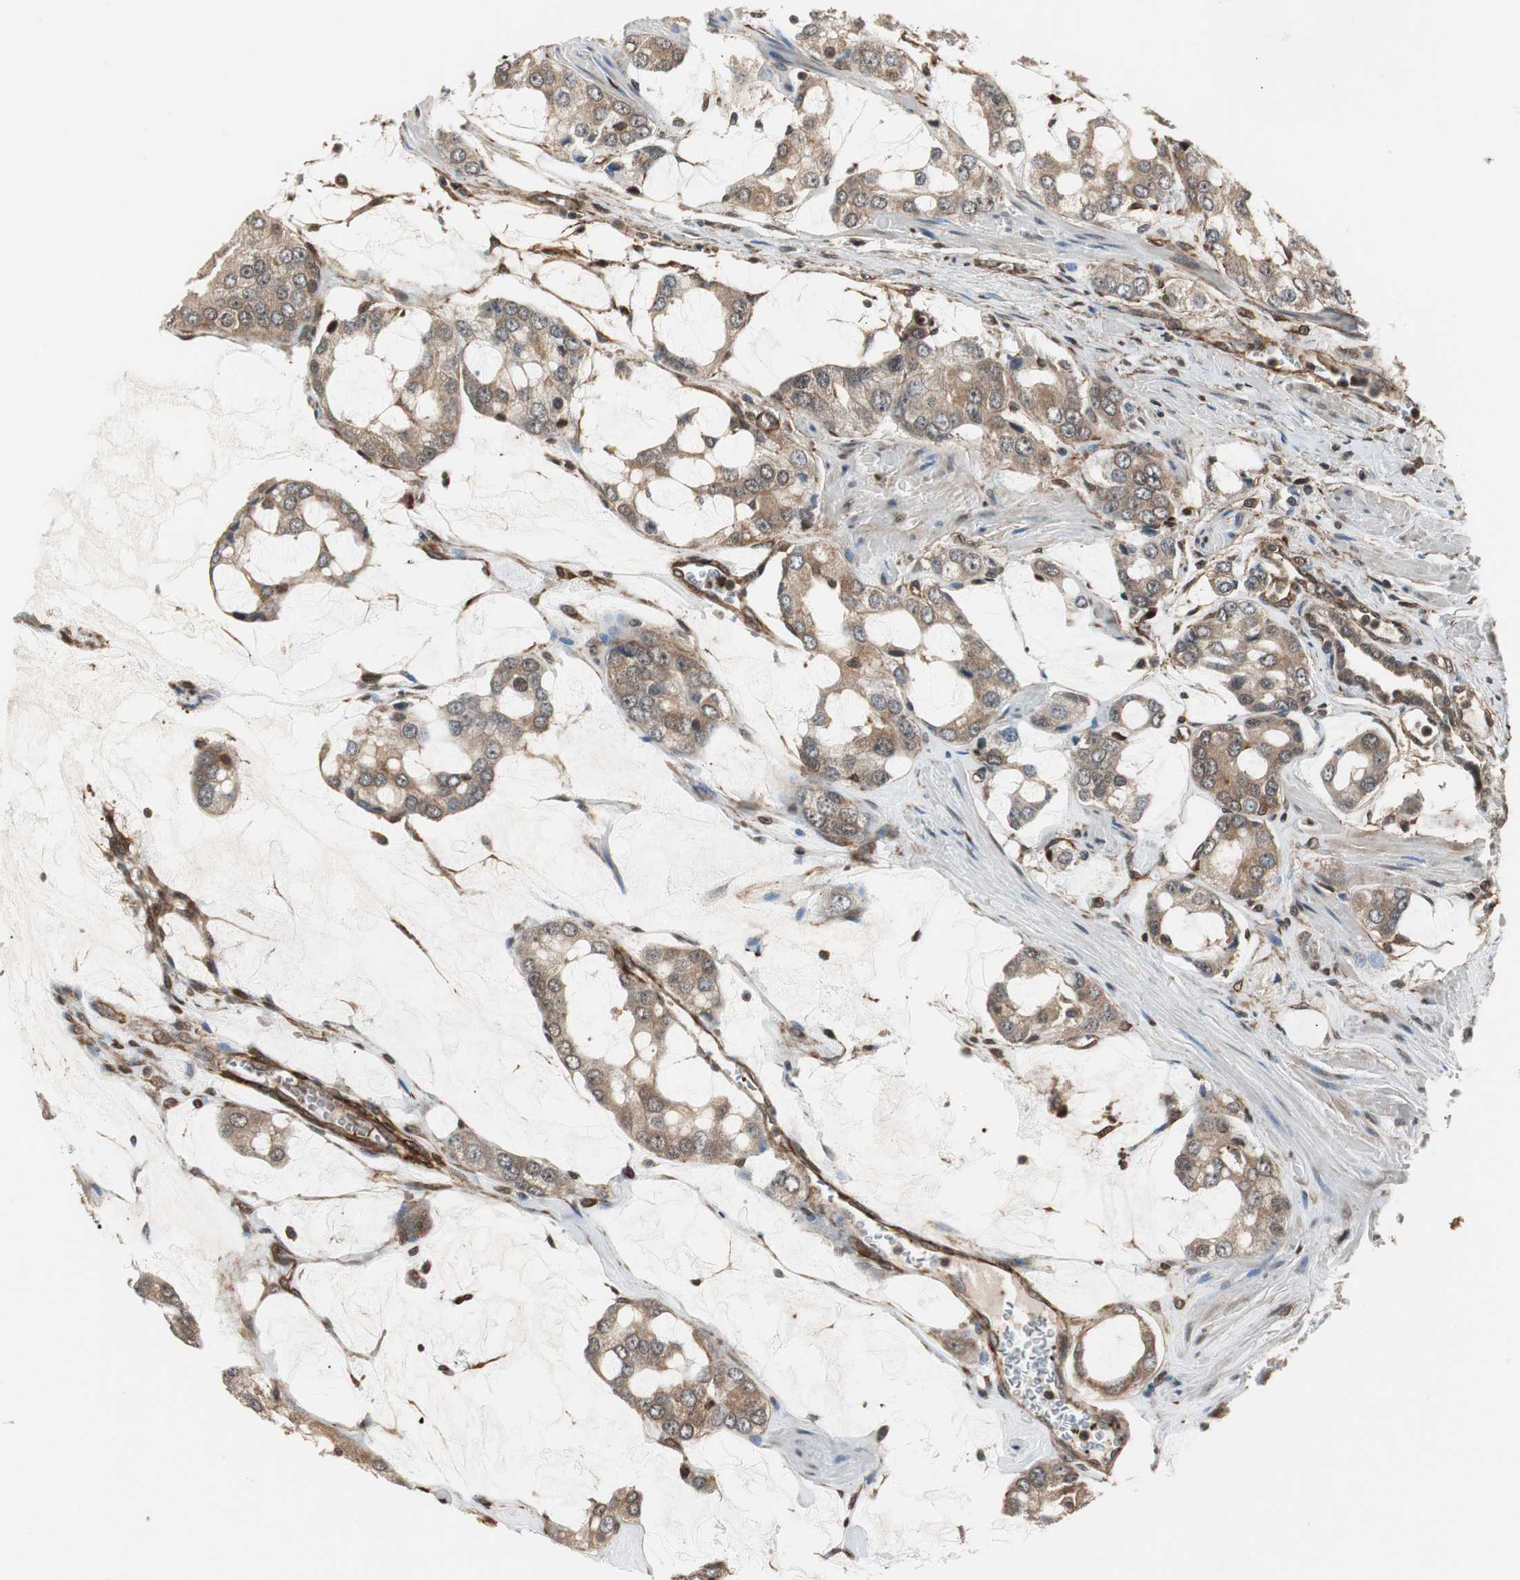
{"staining": {"intensity": "moderate", "quantity": ">75%", "location": "cytoplasmic/membranous"}, "tissue": "prostate cancer", "cell_type": "Tumor cells", "image_type": "cancer", "snomed": [{"axis": "morphology", "description": "Adenocarcinoma, High grade"}, {"axis": "topography", "description": "Prostate"}], "caption": "IHC image of neoplastic tissue: prostate cancer (adenocarcinoma (high-grade)) stained using immunohistochemistry displays medium levels of moderate protein expression localized specifically in the cytoplasmic/membranous of tumor cells, appearing as a cytoplasmic/membranous brown color.", "gene": "PTPN11", "patient": {"sex": "male", "age": 67}}